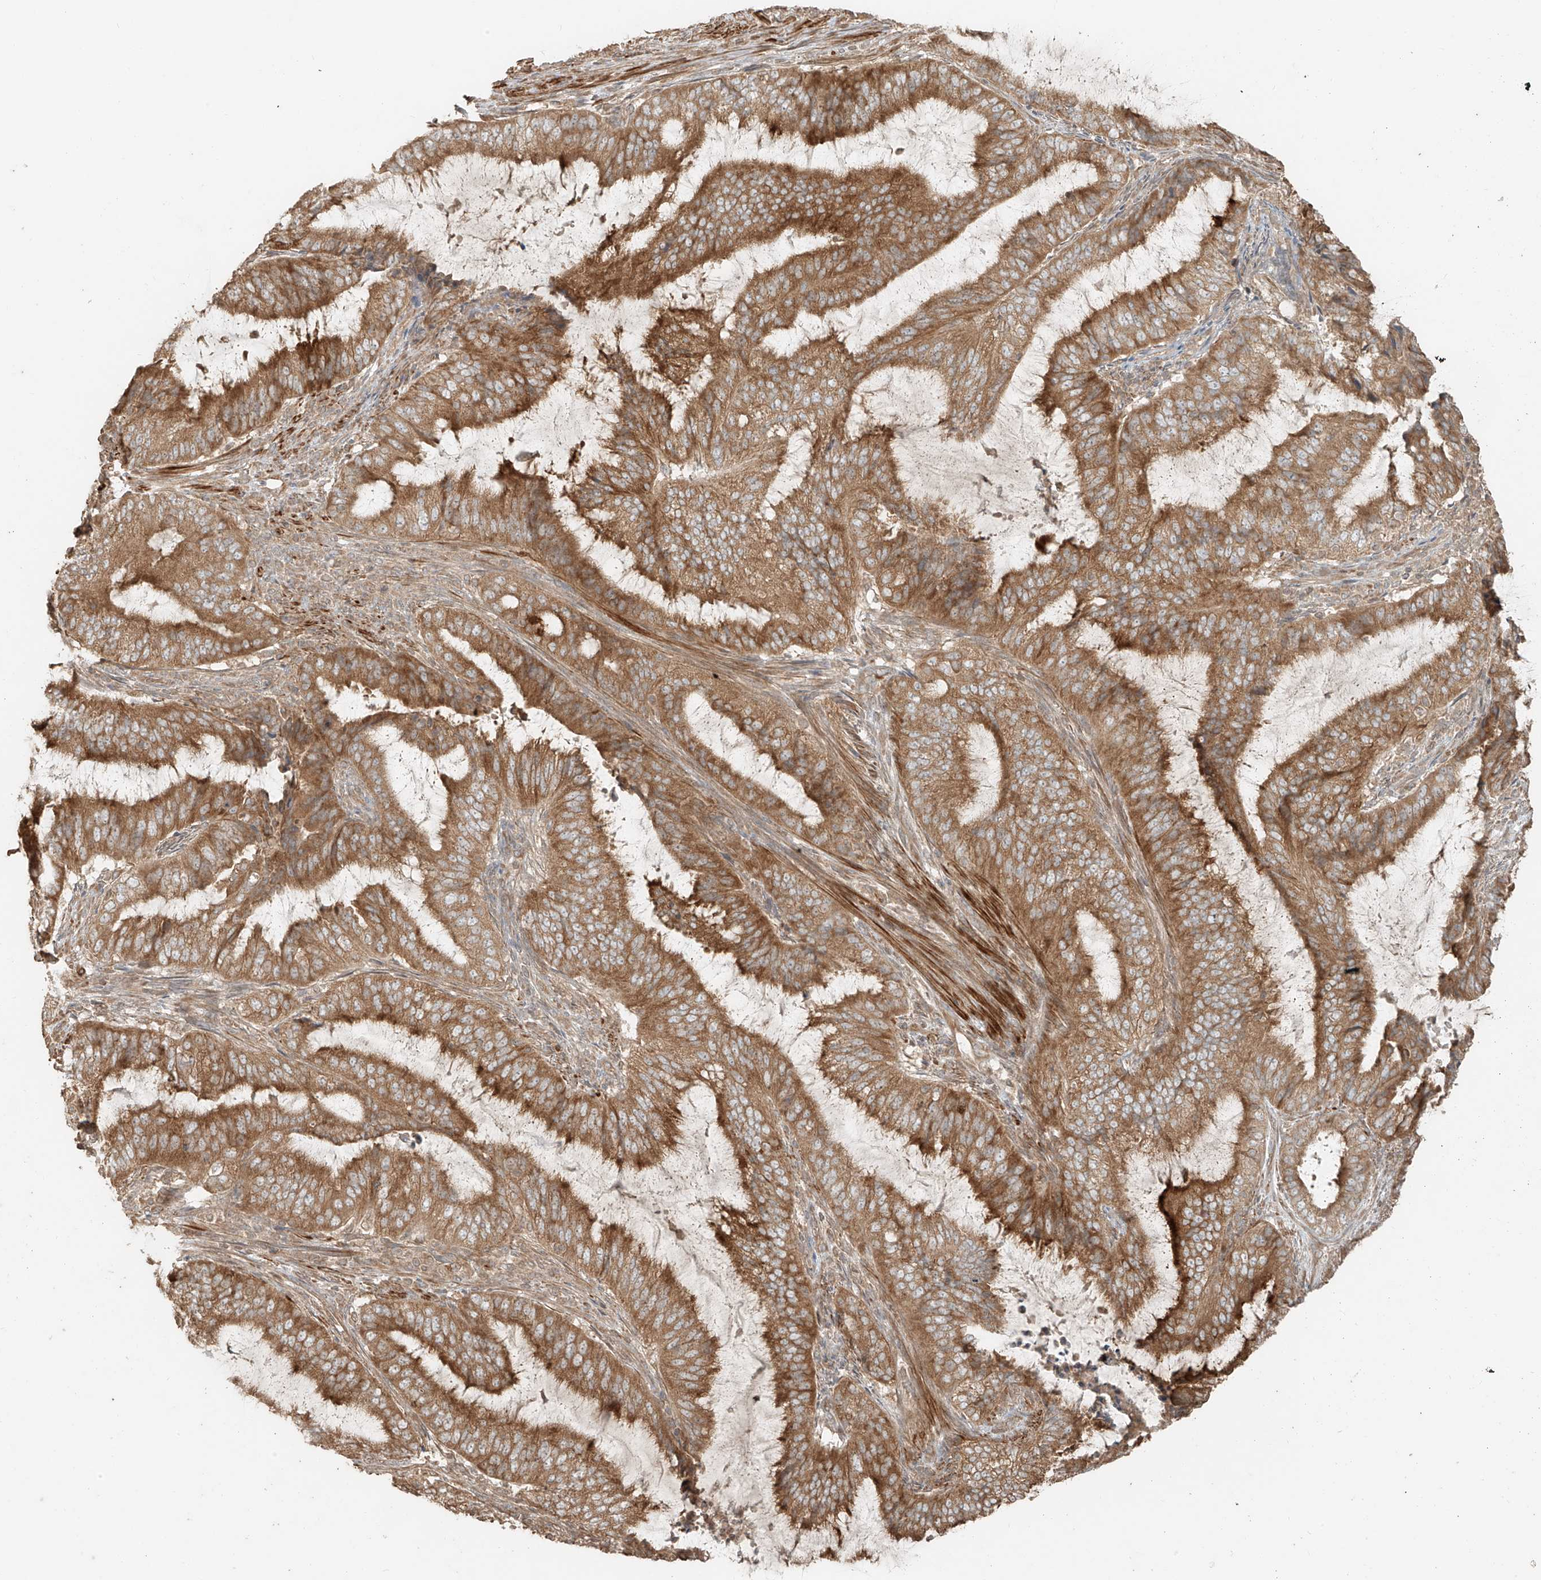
{"staining": {"intensity": "moderate", "quantity": ">75%", "location": "cytoplasmic/membranous"}, "tissue": "endometrial cancer", "cell_type": "Tumor cells", "image_type": "cancer", "snomed": [{"axis": "morphology", "description": "Adenocarcinoma, NOS"}, {"axis": "topography", "description": "Endometrium"}], "caption": "Endometrial cancer stained for a protein exhibits moderate cytoplasmic/membranous positivity in tumor cells. (Brightfield microscopy of DAB IHC at high magnification).", "gene": "ANKZF1", "patient": {"sex": "female", "age": 51}}